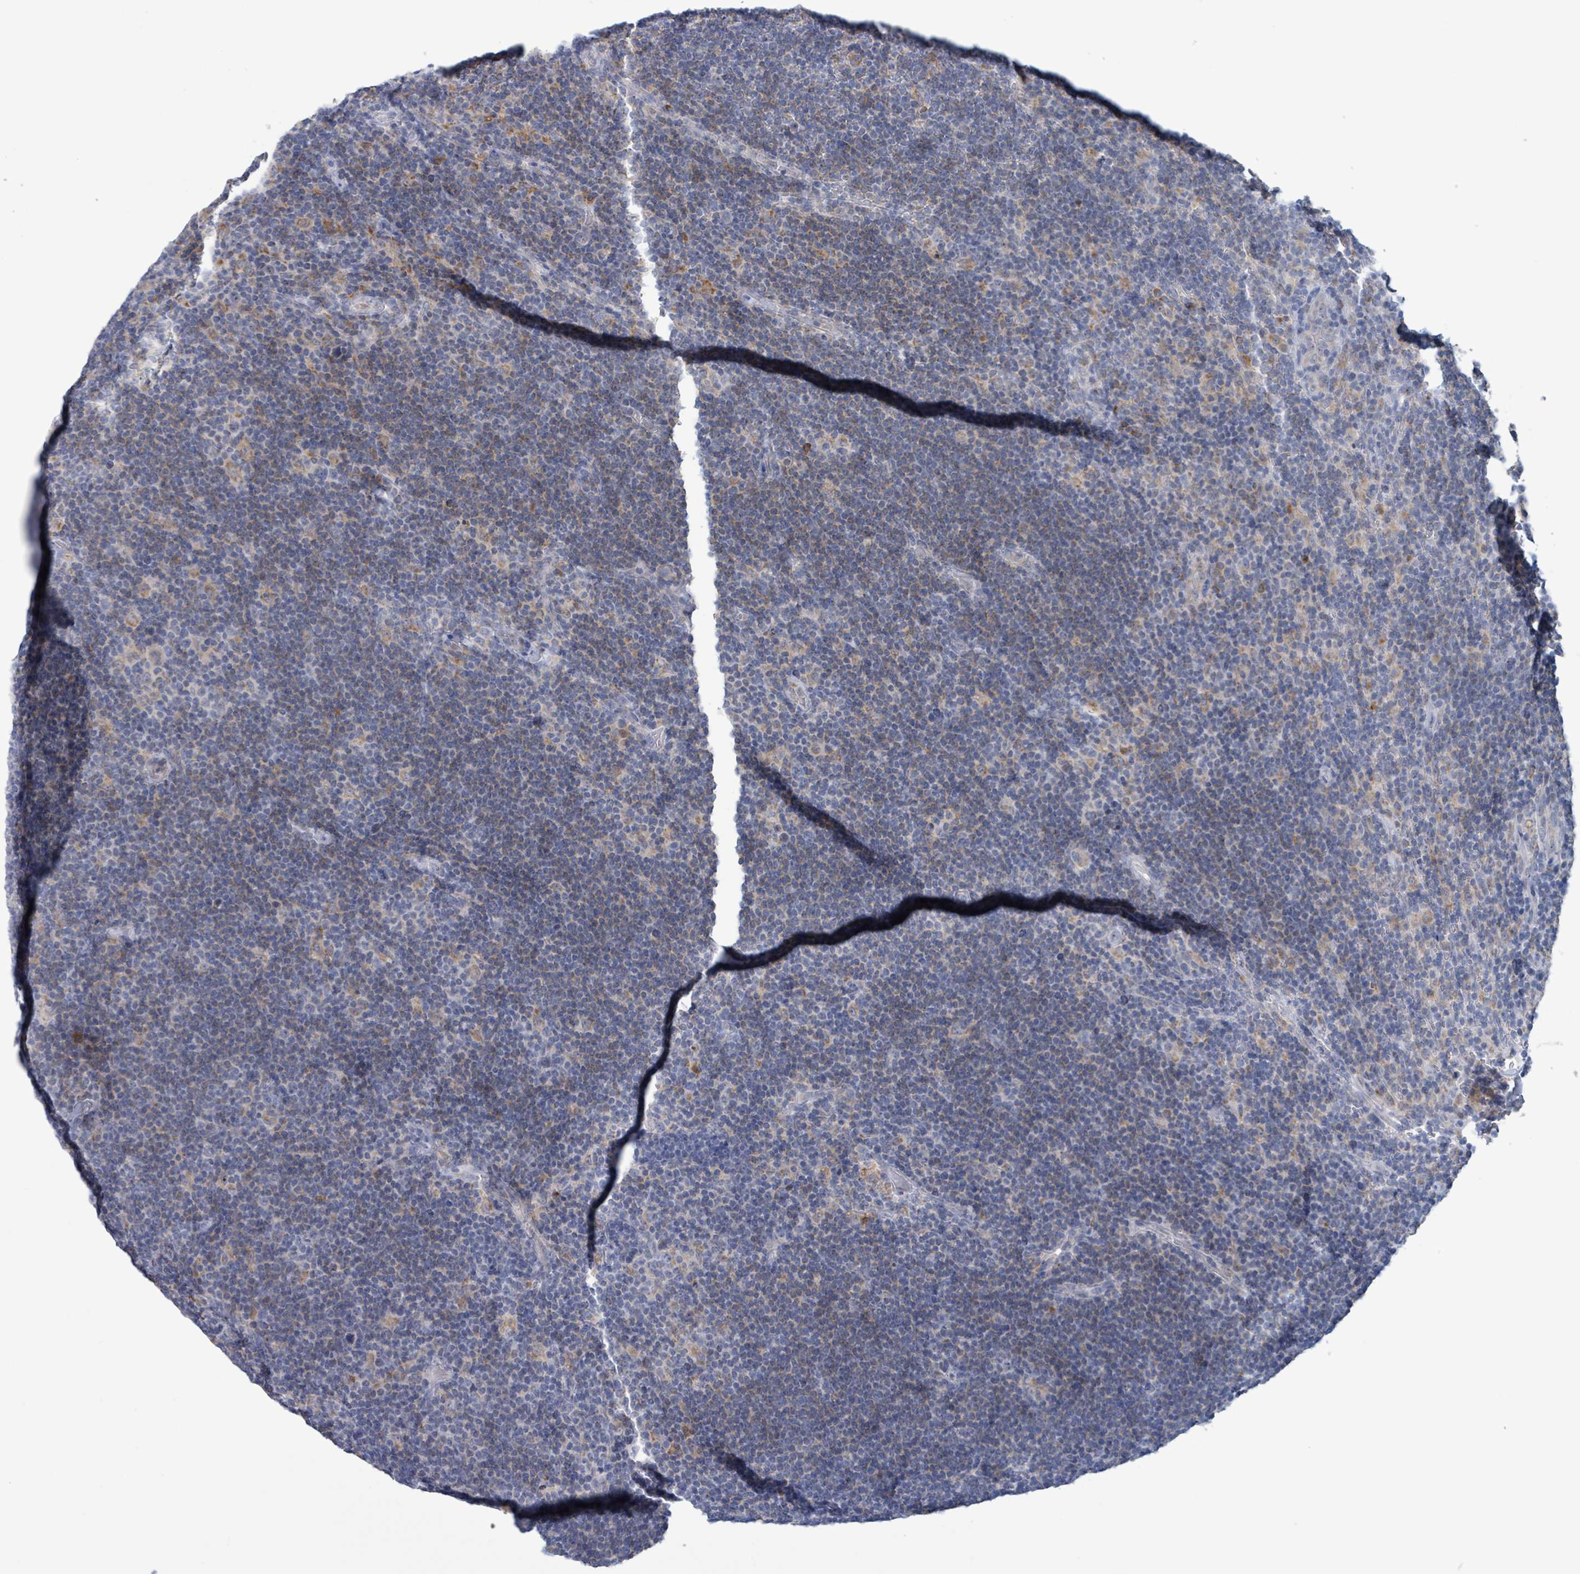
{"staining": {"intensity": "weak", "quantity": "25%-75%", "location": "cytoplasmic/membranous"}, "tissue": "lymphoma", "cell_type": "Tumor cells", "image_type": "cancer", "snomed": [{"axis": "morphology", "description": "Hodgkin's disease, NOS"}, {"axis": "topography", "description": "Lymph node"}], "caption": "The micrograph demonstrates immunohistochemical staining of Hodgkin's disease. There is weak cytoplasmic/membranous positivity is seen in approximately 25%-75% of tumor cells.", "gene": "AKR1C4", "patient": {"sex": "female", "age": 57}}